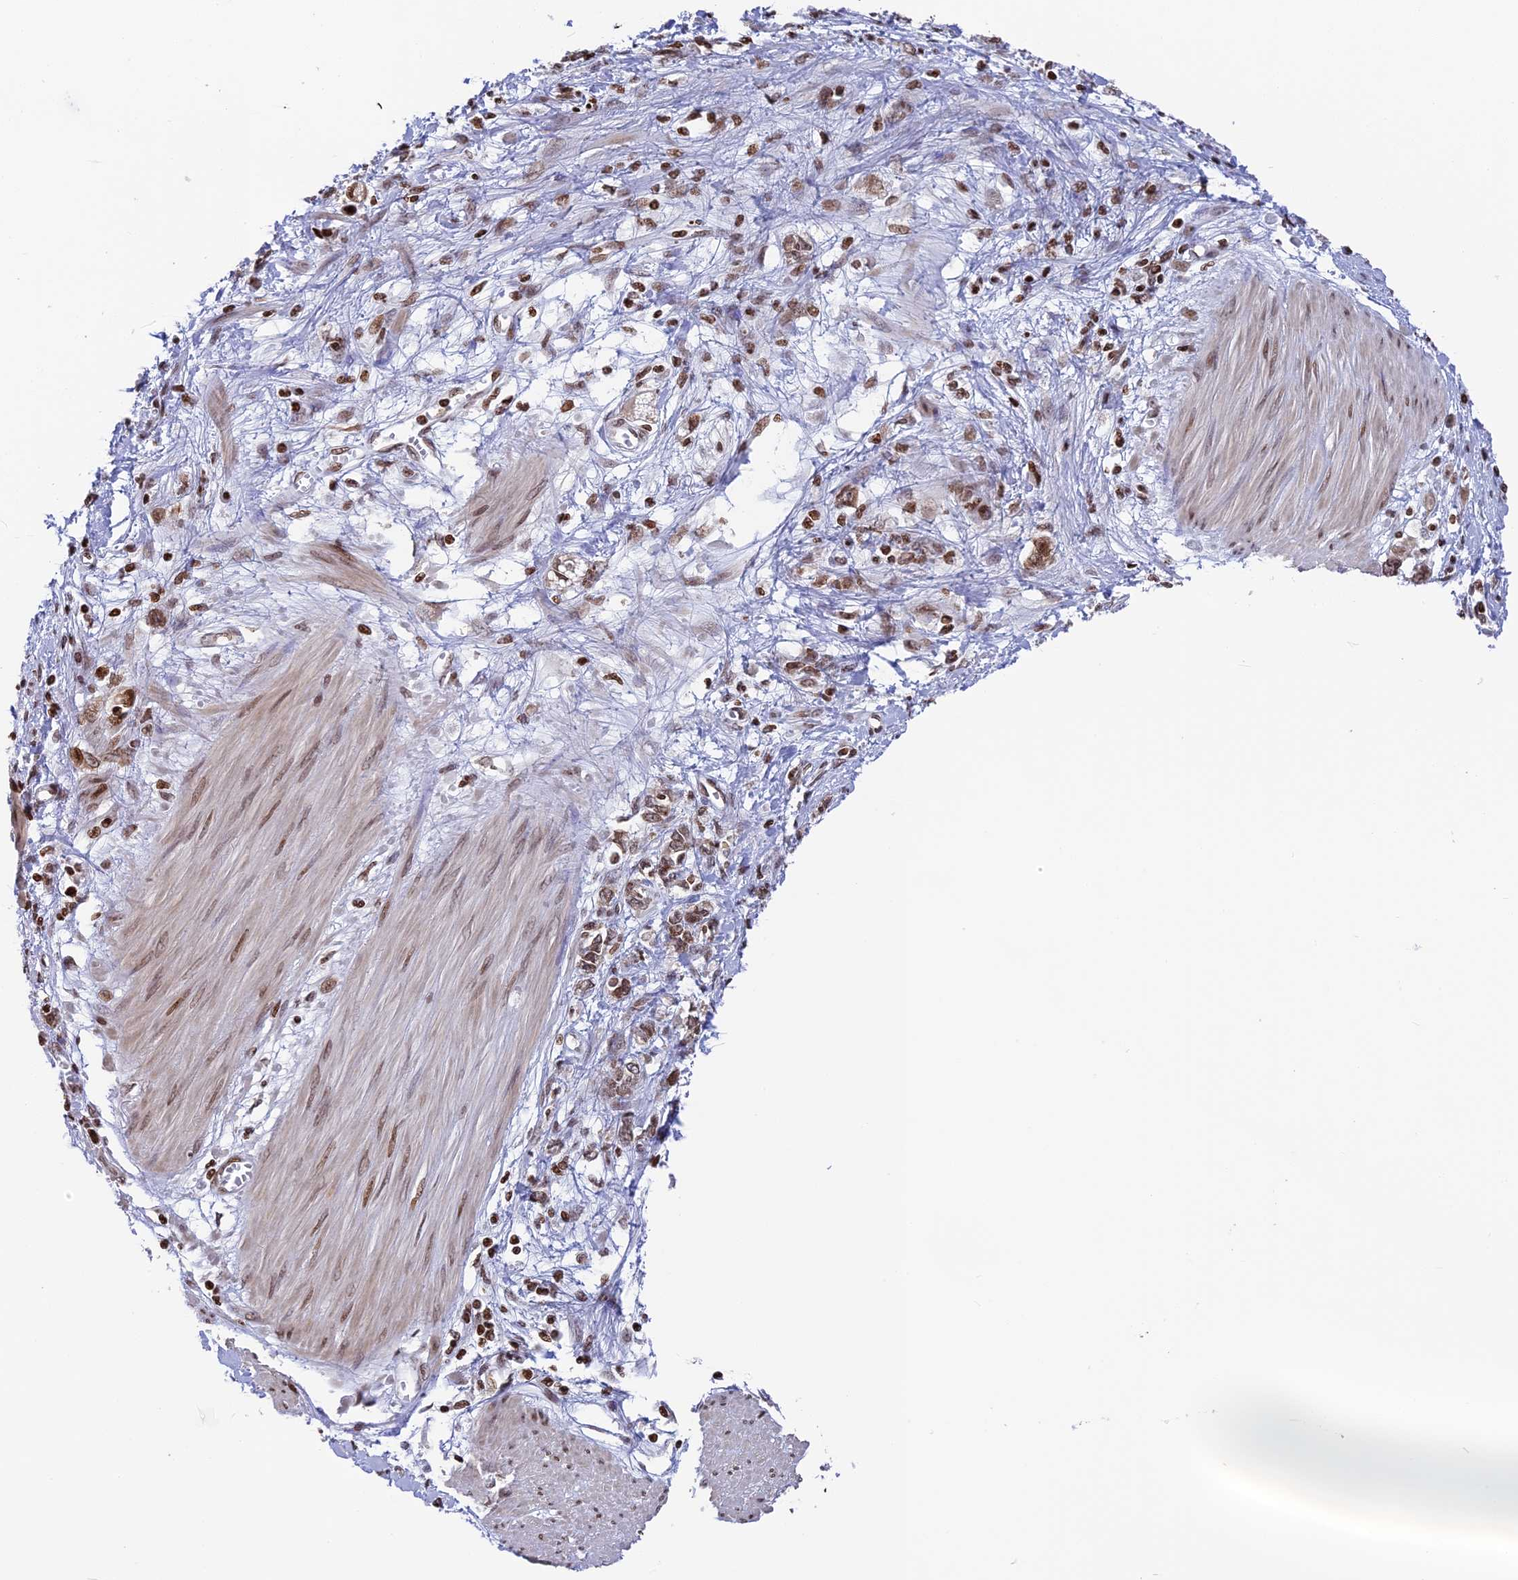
{"staining": {"intensity": "moderate", "quantity": ">75%", "location": "nuclear"}, "tissue": "stomach cancer", "cell_type": "Tumor cells", "image_type": "cancer", "snomed": [{"axis": "morphology", "description": "Adenocarcinoma, NOS"}, {"axis": "topography", "description": "Stomach"}], "caption": "Protein expression analysis of human adenocarcinoma (stomach) reveals moderate nuclear expression in approximately >75% of tumor cells. Using DAB (3,3'-diaminobenzidine) (brown) and hematoxylin (blue) stains, captured at high magnification using brightfield microscopy.", "gene": "TET2", "patient": {"sex": "female", "age": 76}}